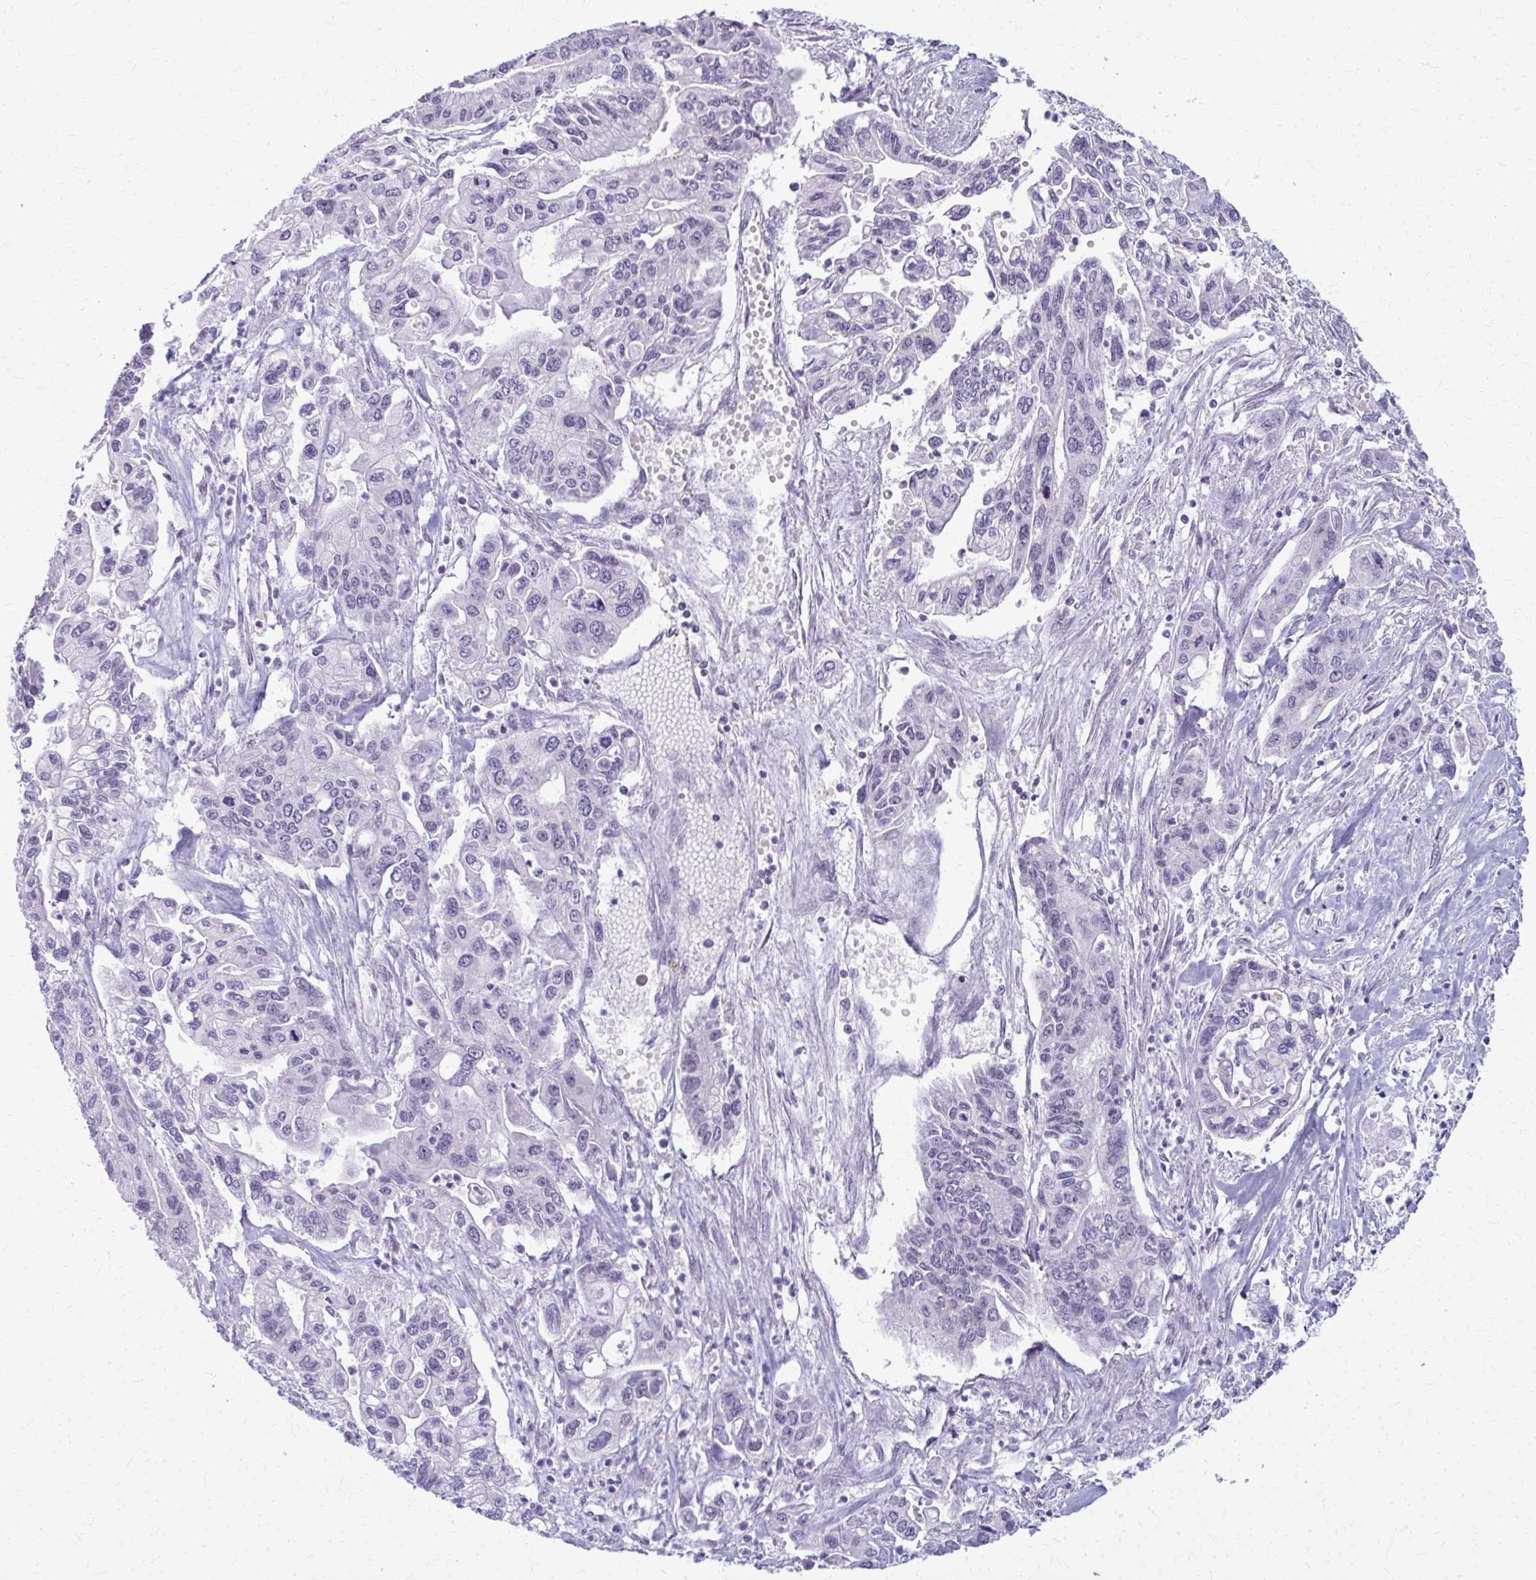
{"staining": {"intensity": "negative", "quantity": "none", "location": "none"}, "tissue": "pancreatic cancer", "cell_type": "Tumor cells", "image_type": "cancer", "snomed": [{"axis": "morphology", "description": "Adenocarcinoma, NOS"}, {"axis": "topography", "description": "Pancreas"}], "caption": "Tumor cells show no significant positivity in pancreatic adenocarcinoma.", "gene": "MAF1", "patient": {"sex": "male", "age": 62}}